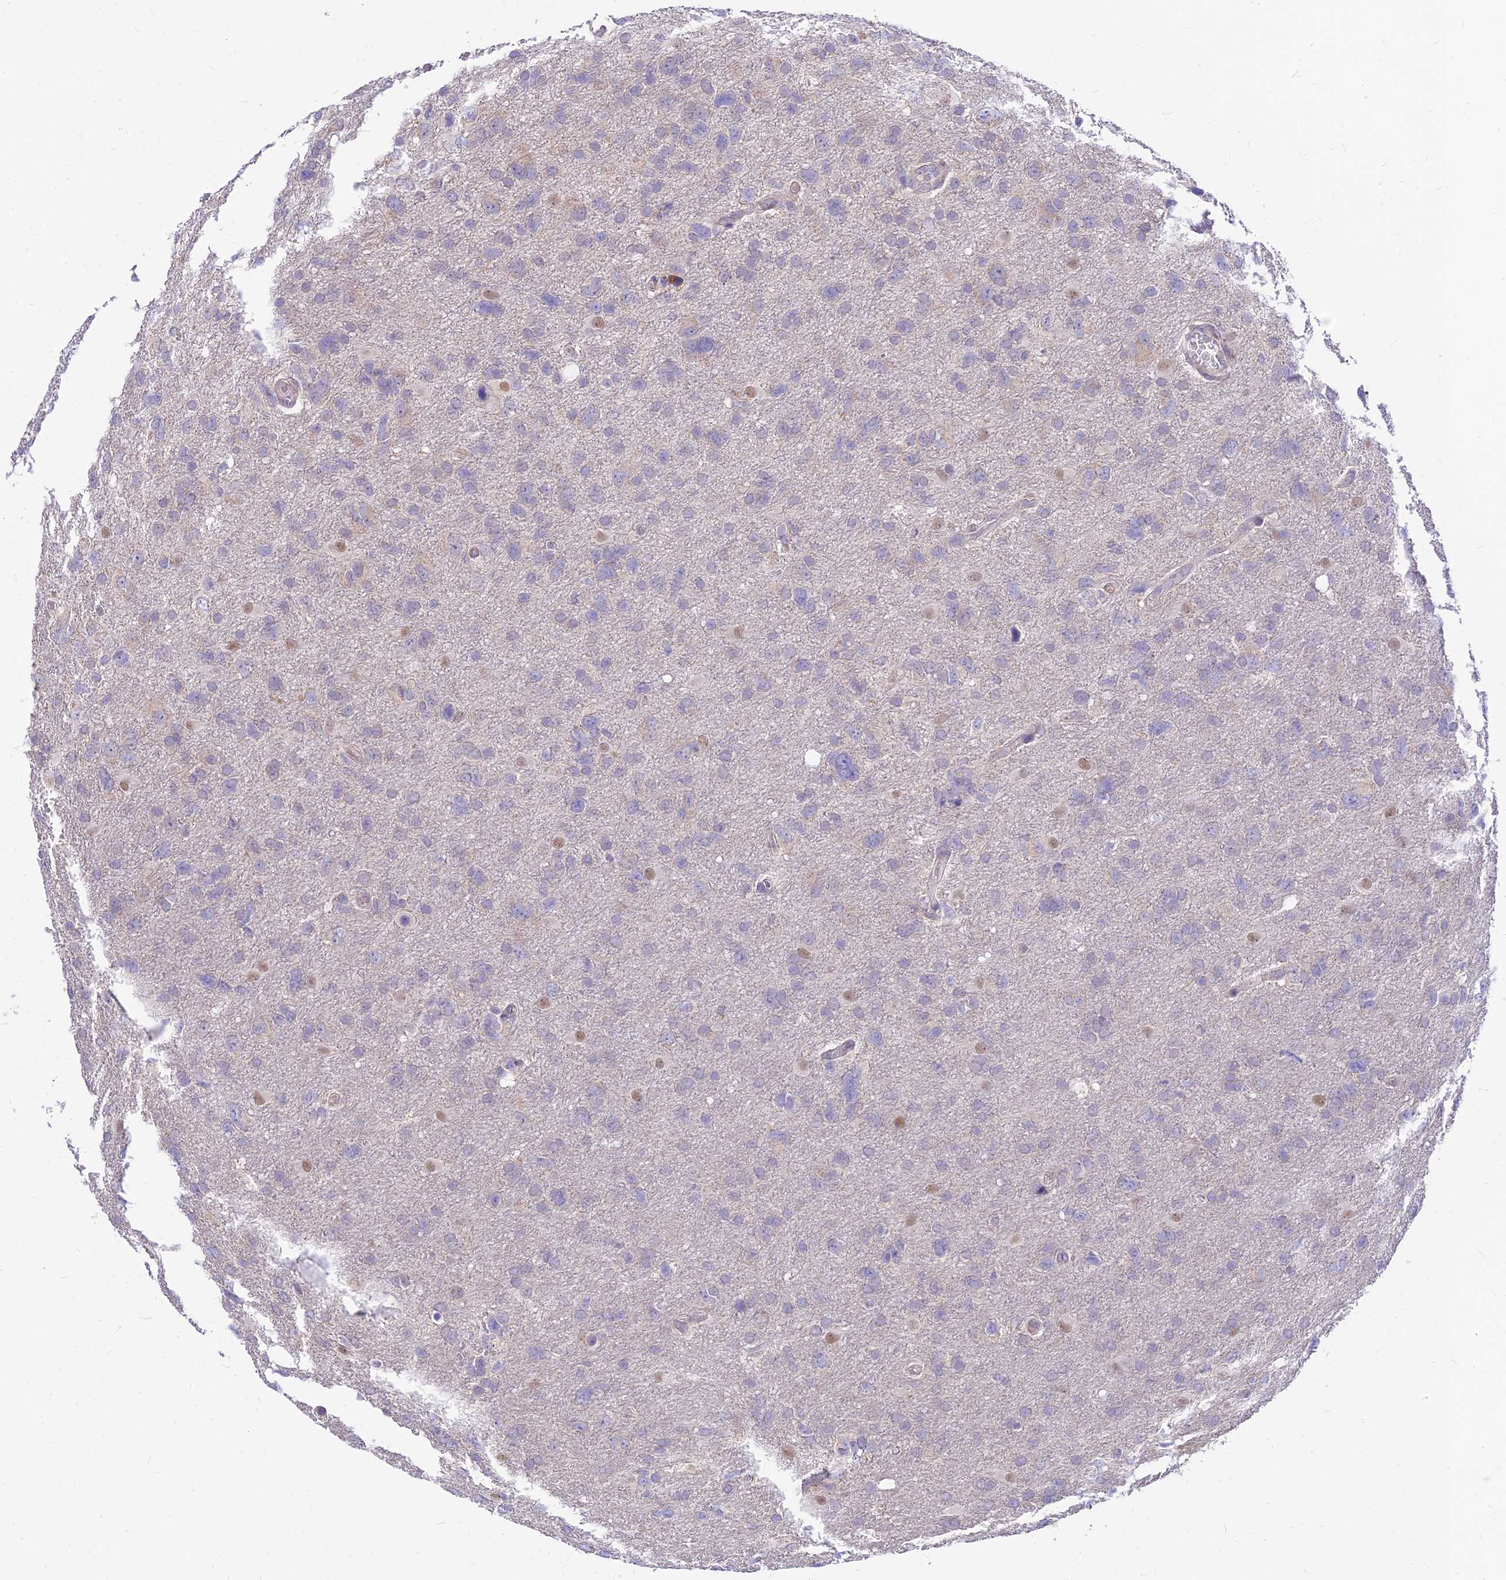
{"staining": {"intensity": "weak", "quantity": "<25%", "location": "nuclear"}, "tissue": "glioma", "cell_type": "Tumor cells", "image_type": "cancer", "snomed": [{"axis": "morphology", "description": "Glioma, malignant, High grade"}, {"axis": "topography", "description": "Brain"}], "caption": "An immunohistochemistry (IHC) photomicrograph of glioma is shown. There is no staining in tumor cells of glioma.", "gene": "C6orf132", "patient": {"sex": "male", "age": 61}}